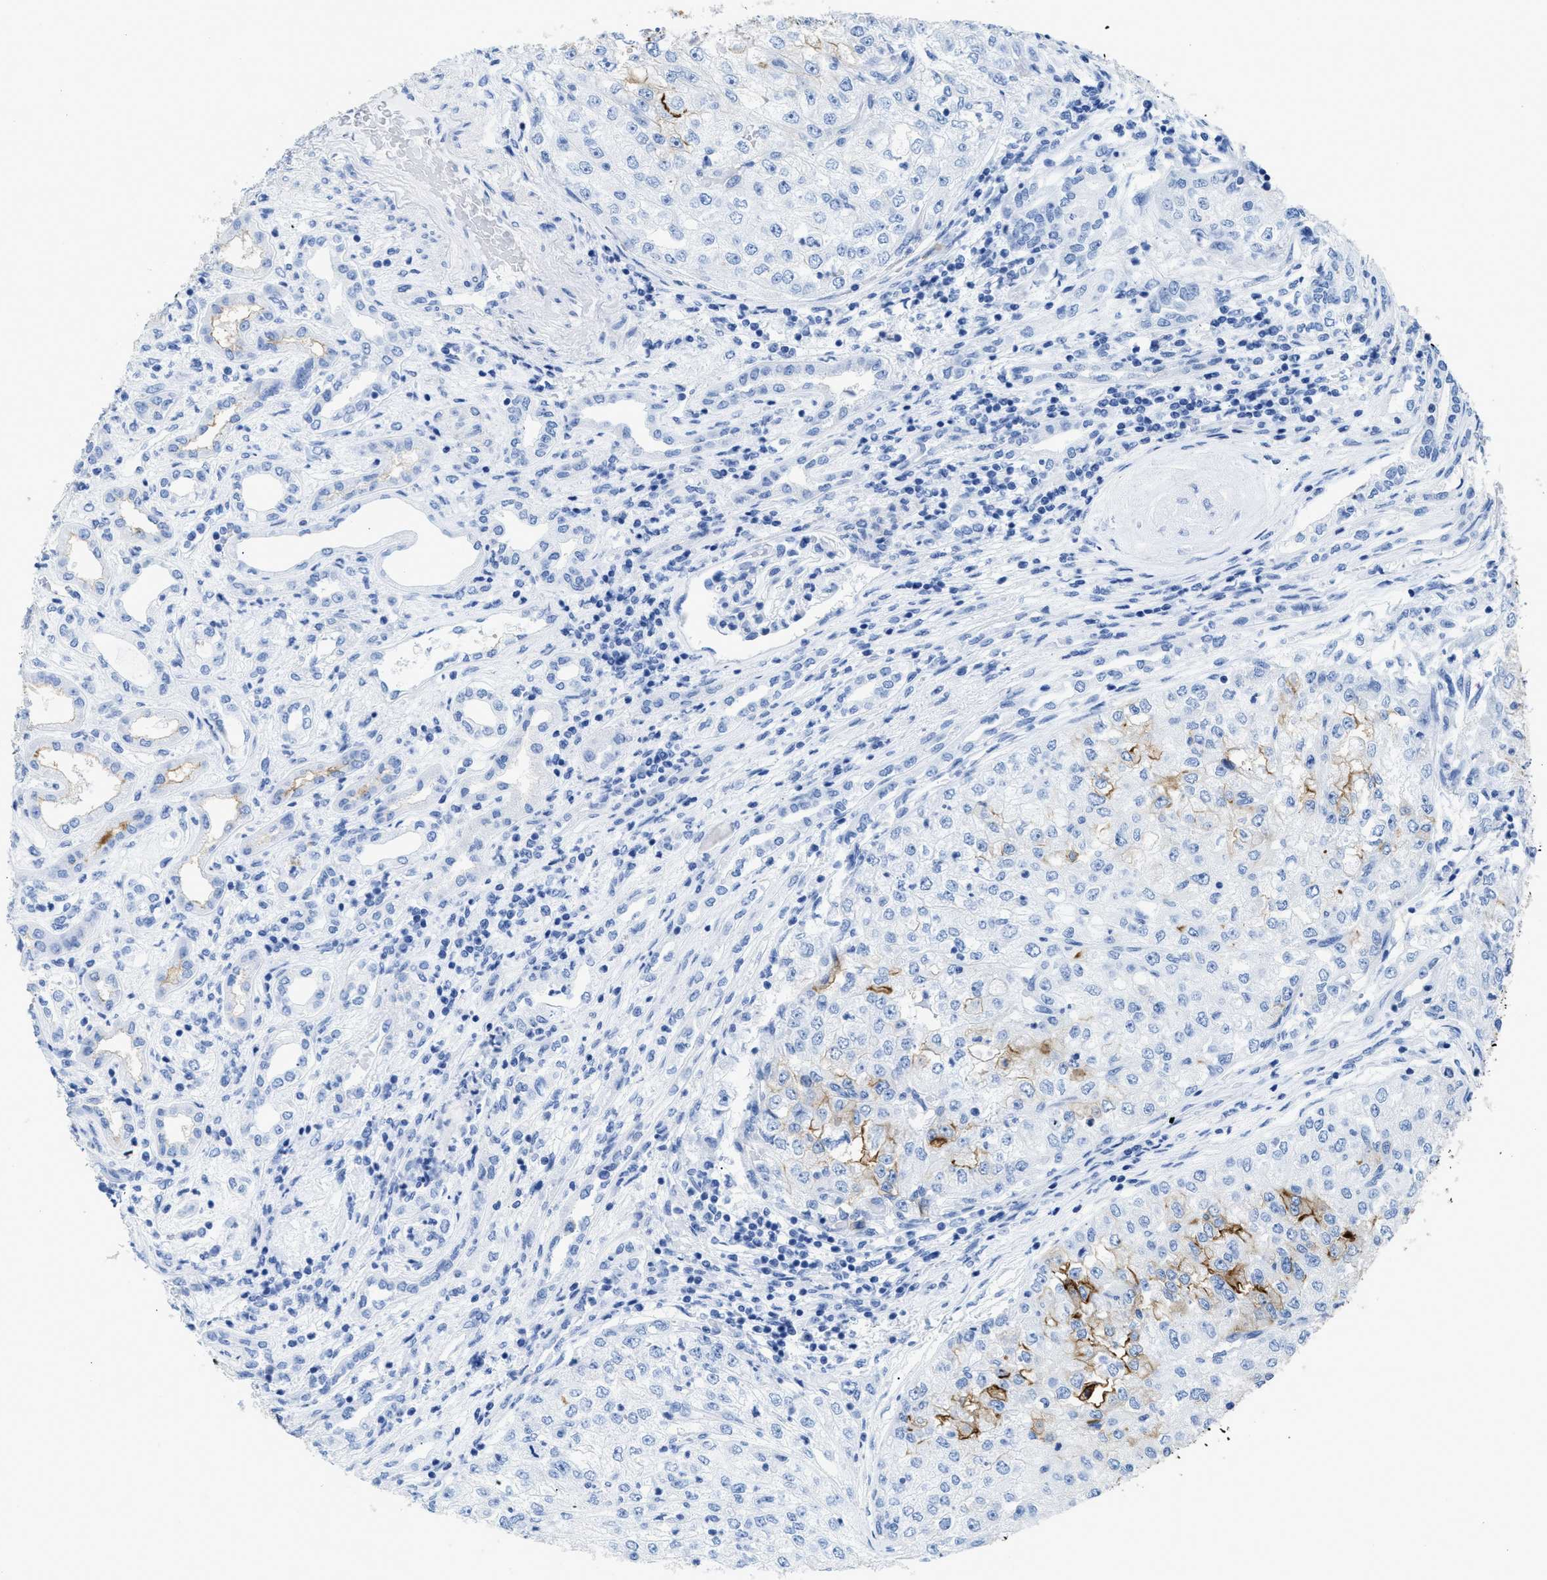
{"staining": {"intensity": "moderate", "quantity": "<25%", "location": "cytoplasmic/membranous"}, "tissue": "renal cancer", "cell_type": "Tumor cells", "image_type": "cancer", "snomed": [{"axis": "morphology", "description": "Adenocarcinoma, NOS"}, {"axis": "topography", "description": "Kidney"}], "caption": "Protein staining of adenocarcinoma (renal) tissue exhibits moderate cytoplasmic/membranous staining in about <25% of tumor cells. The staining was performed using DAB (3,3'-diaminobenzidine) to visualize the protein expression in brown, while the nuclei were stained in blue with hematoxylin (Magnification: 20x).", "gene": "DLC1", "patient": {"sex": "female", "age": 54}}